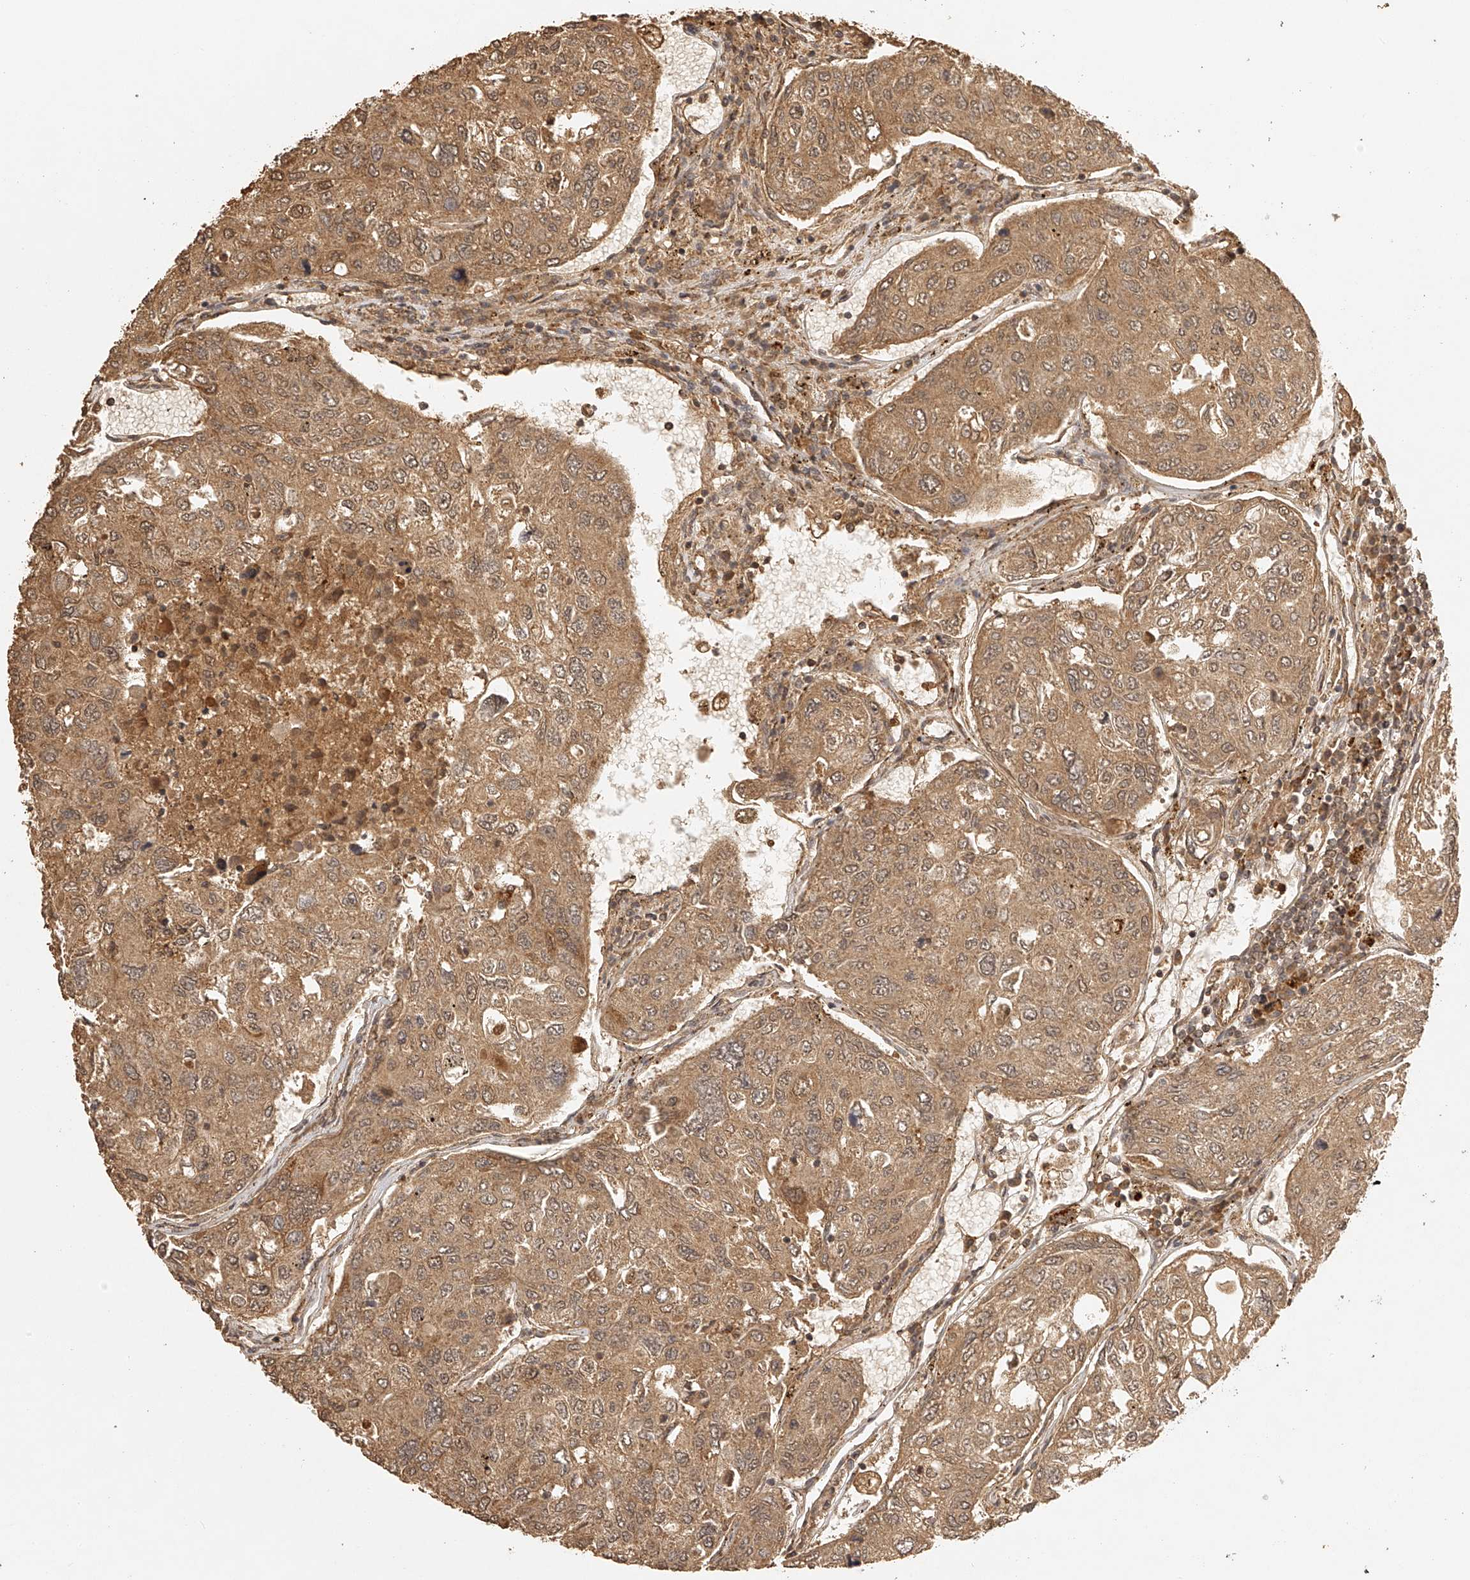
{"staining": {"intensity": "moderate", "quantity": ">75%", "location": "cytoplasmic/membranous"}, "tissue": "urothelial cancer", "cell_type": "Tumor cells", "image_type": "cancer", "snomed": [{"axis": "morphology", "description": "Urothelial carcinoma, High grade"}, {"axis": "topography", "description": "Lymph node"}, {"axis": "topography", "description": "Urinary bladder"}], "caption": "The image demonstrates a brown stain indicating the presence of a protein in the cytoplasmic/membranous of tumor cells in high-grade urothelial carcinoma.", "gene": "BCL2L11", "patient": {"sex": "male", "age": 51}}